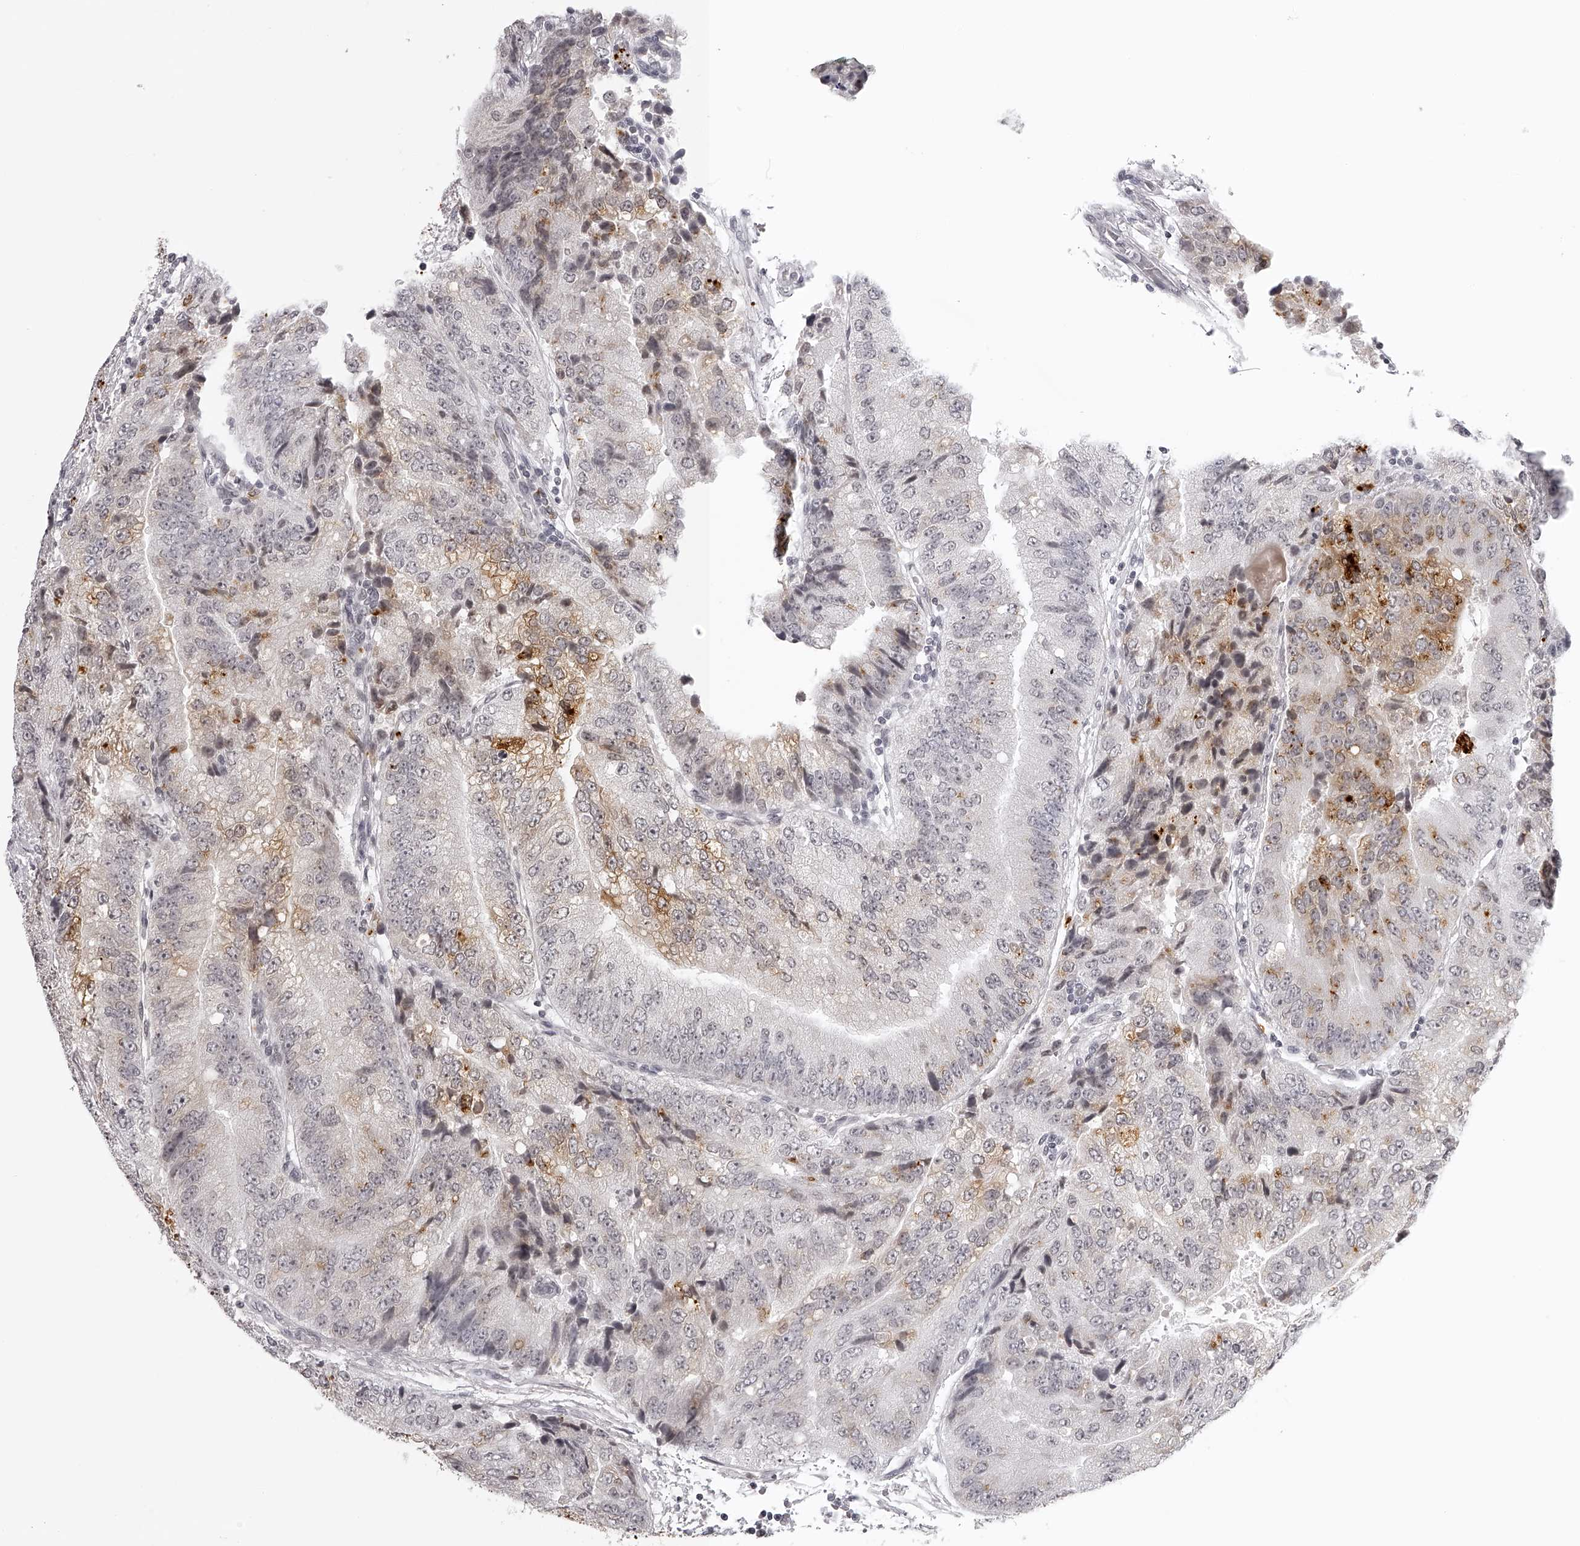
{"staining": {"intensity": "moderate", "quantity": "<25%", "location": "cytoplasmic/membranous"}, "tissue": "prostate cancer", "cell_type": "Tumor cells", "image_type": "cancer", "snomed": [{"axis": "morphology", "description": "Adenocarcinoma, High grade"}, {"axis": "topography", "description": "Prostate"}], "caption": "IHC staining of prostate cancer (high-grade adenocarcinoma), which exhibits low levels of moderate cytoplasmic/membranous expression in about <25% of tumor cells indicating moderate cytoplasmic/membranous protein staining. The staining was performed using DAB (3,3'-diaminobenzidine) (brown) for protein detection and nuclei were counterstained in hematoxylin (blue).", "gene": "RNF220", "patient": {"sex": "male", "age": 70}}